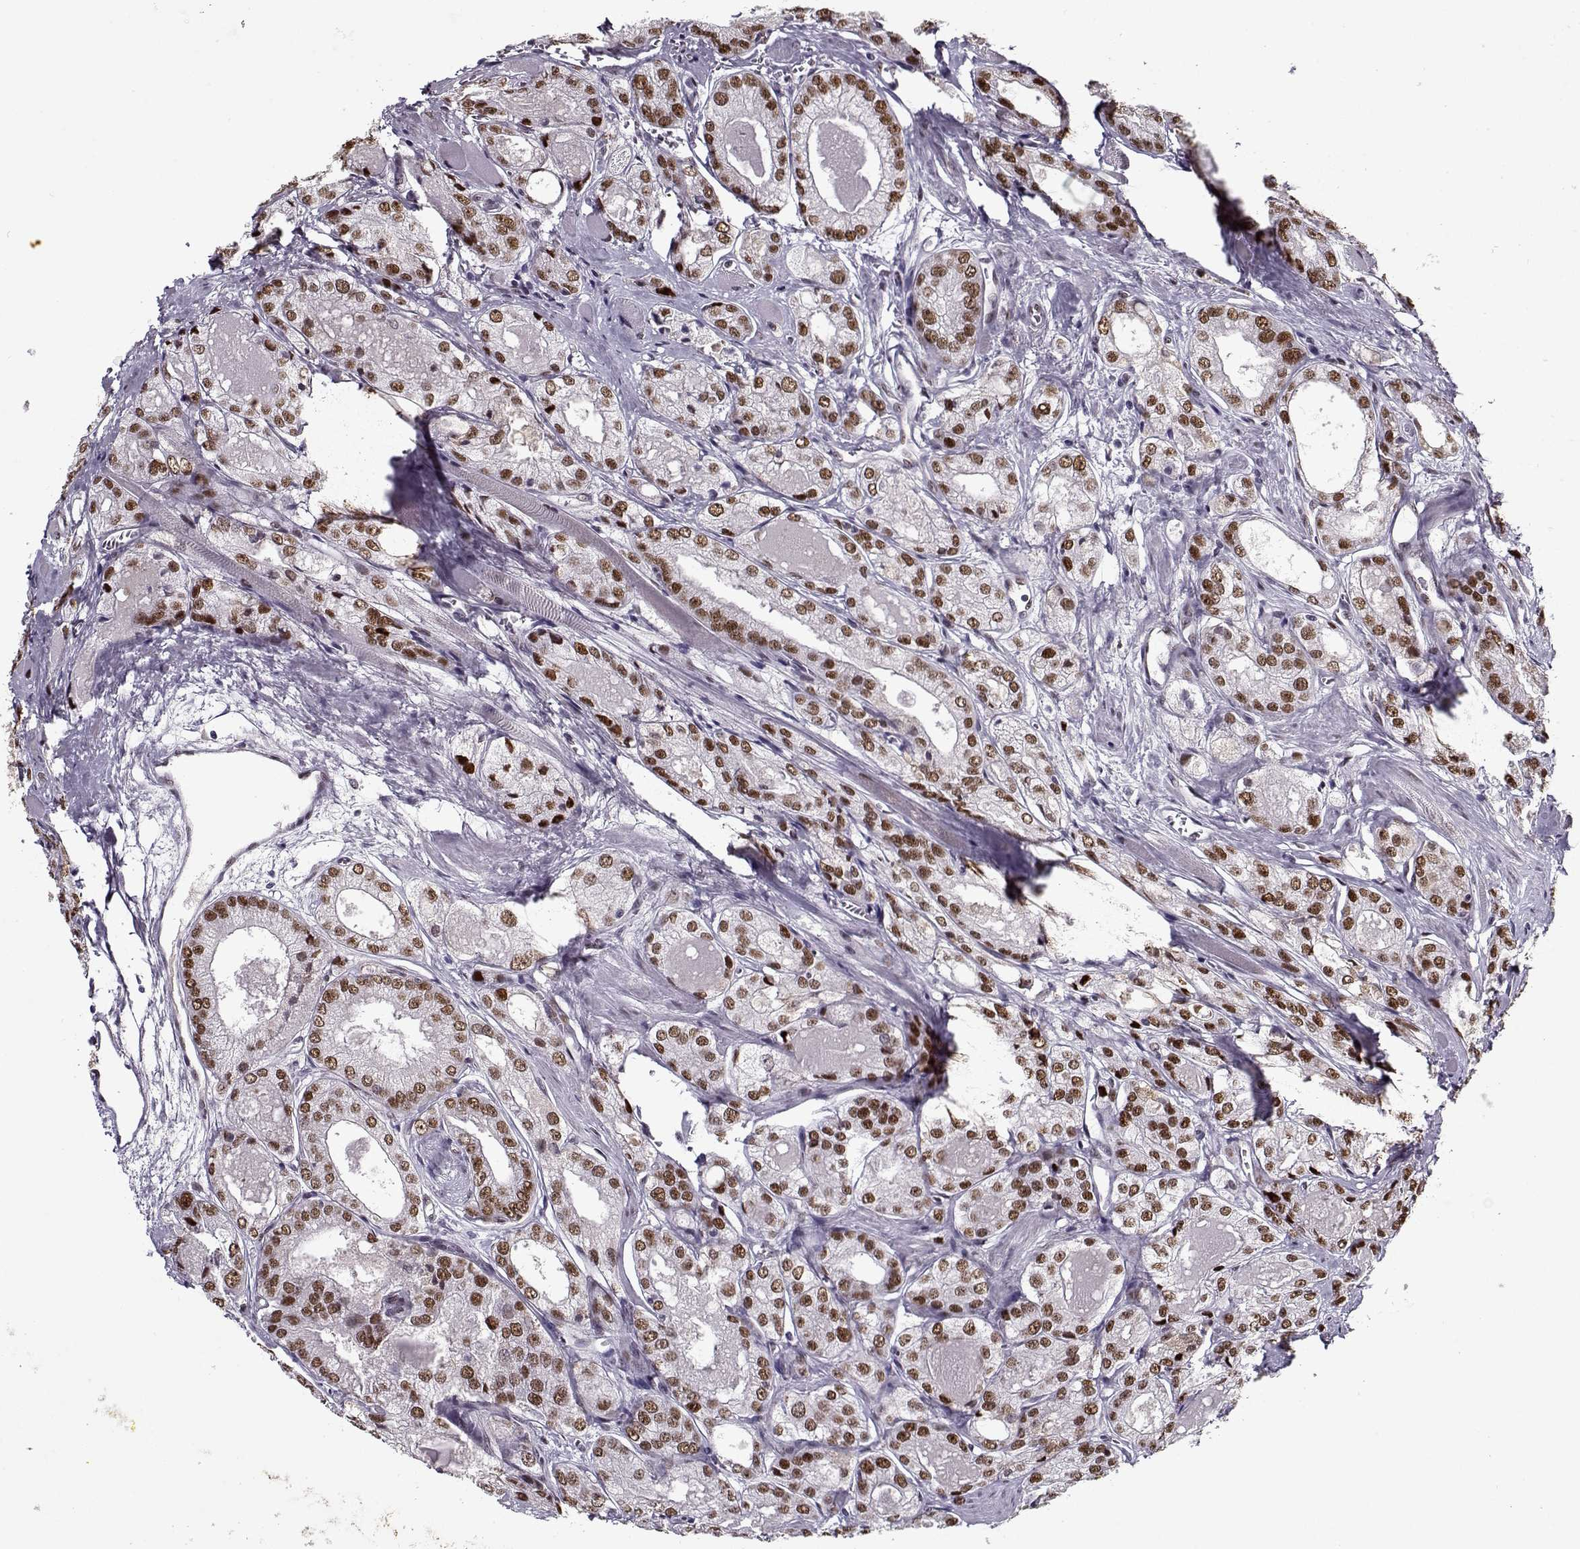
{"staining": {"intensity": "weak", "quantity": ">75%", "location": "nuclear"}, "tissue": "prostate cancer", "cell_type": "Tumor cells", "image_type": "cancer", "snomed": [{"axis": "morphology", "description": "Adenocarcinoma, NOS"}, {"axis": "morphology", "description": "Adenocarcinoma, High grade"}, {"axis": "topography", "description": "Prostate"}], "caption": "The image demonstrates immunohistochemical staining of prostate cancer. There is weak nuclear expression is present in approximately >75% of tumor cells.", "gene": "PRMT8", "patient": {"sex": "male", "age": 70}}